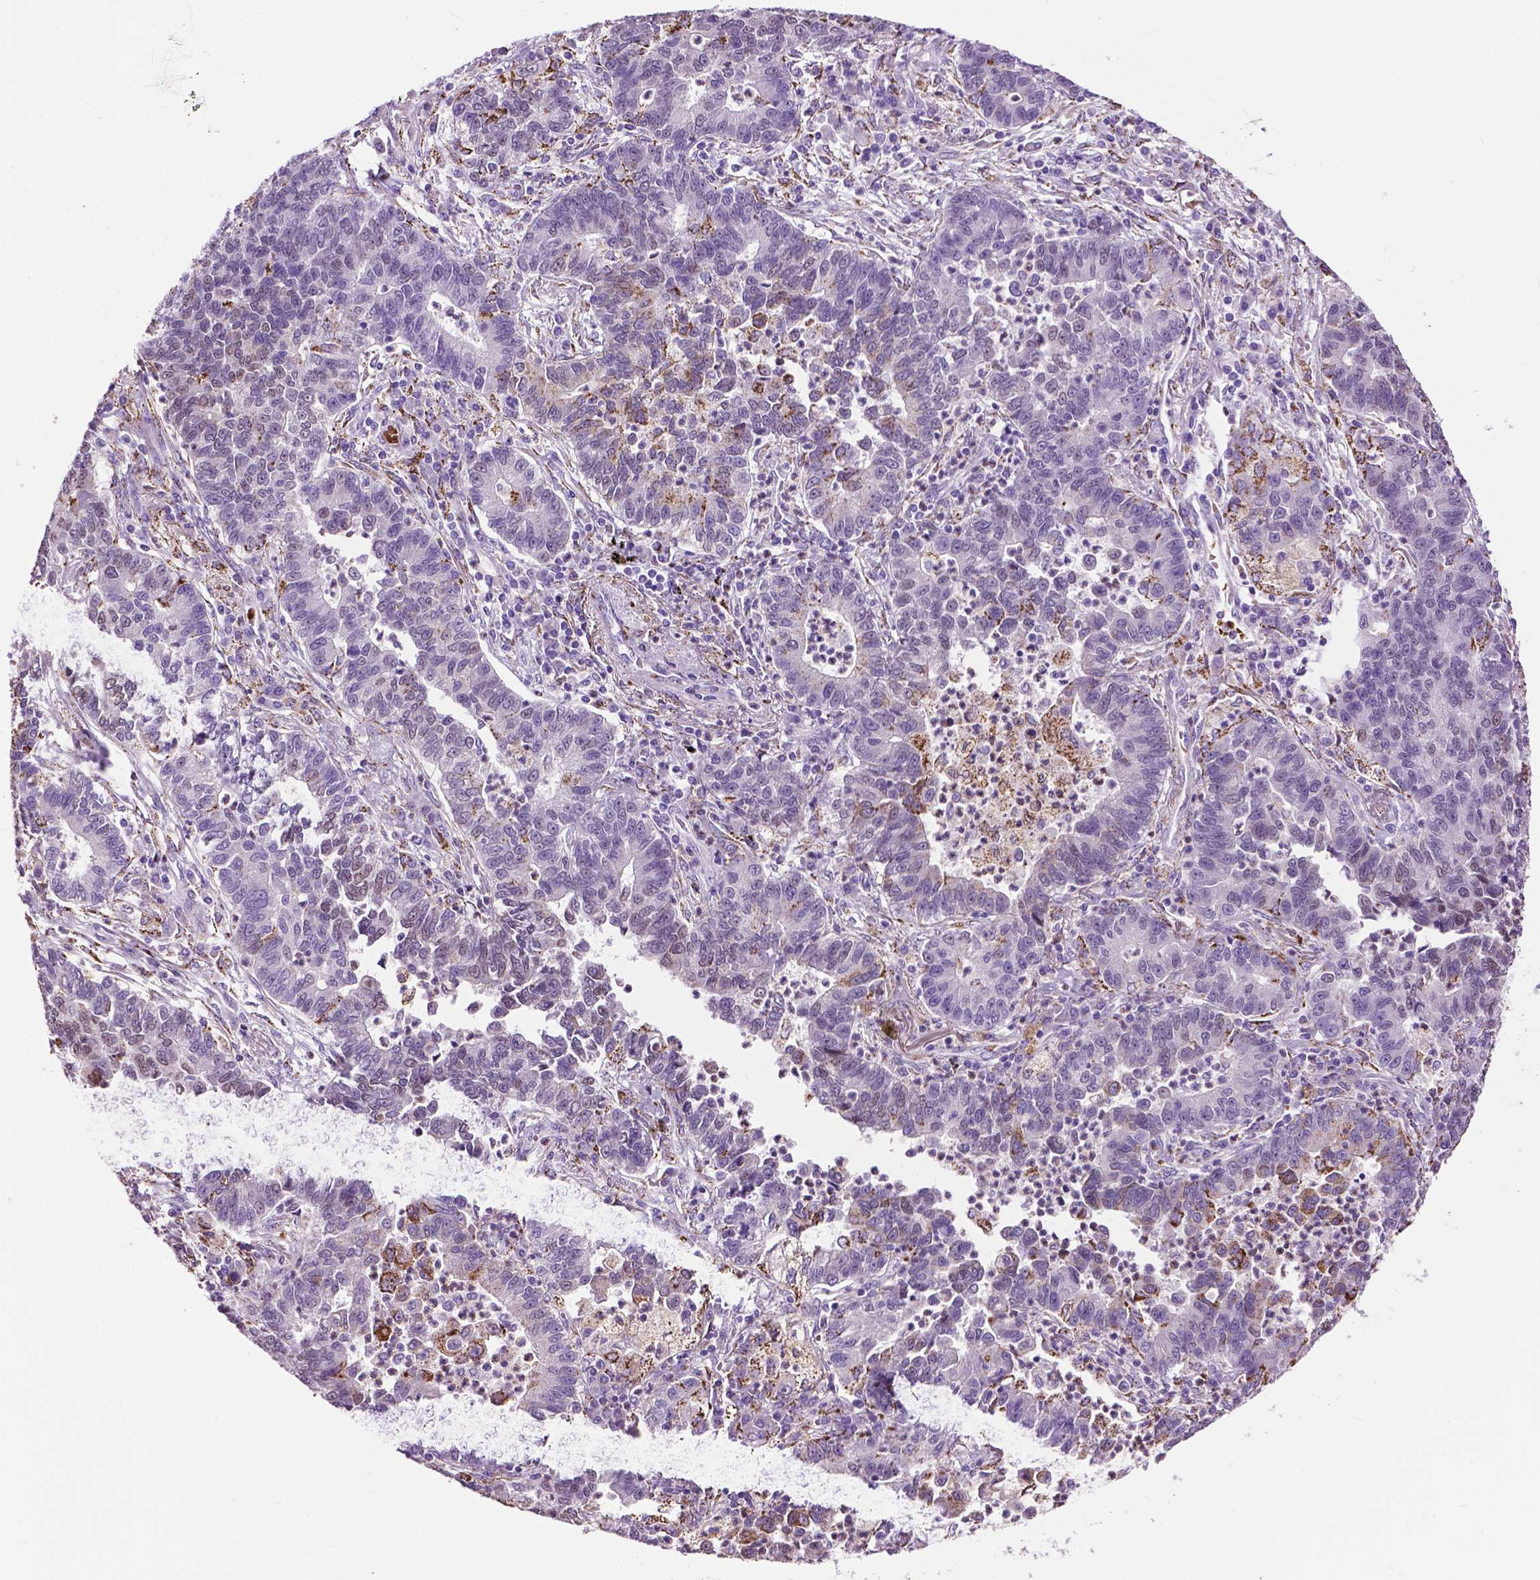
{"staining": {"intensity": "negative", "quantity": "none", "location": "none"}, "tissue": "lung cancer", "cell_type": "Tumor cells", "image_type": "cancer", "snomed": [{"axis": "morphology", "description": "Adenocarcinoma, NOS"}, {"axis": "topography", "description": "Lung"}], "caption": "This image is of lung adenocarcinoma stained with immunohistochemistry (IHC) to label a protein in brown with the nuclei are counter-stained blue. There is no expression in tumor cells.", "gene": "TMEM132E", "patient": {"sex": "female", "age": 57}}